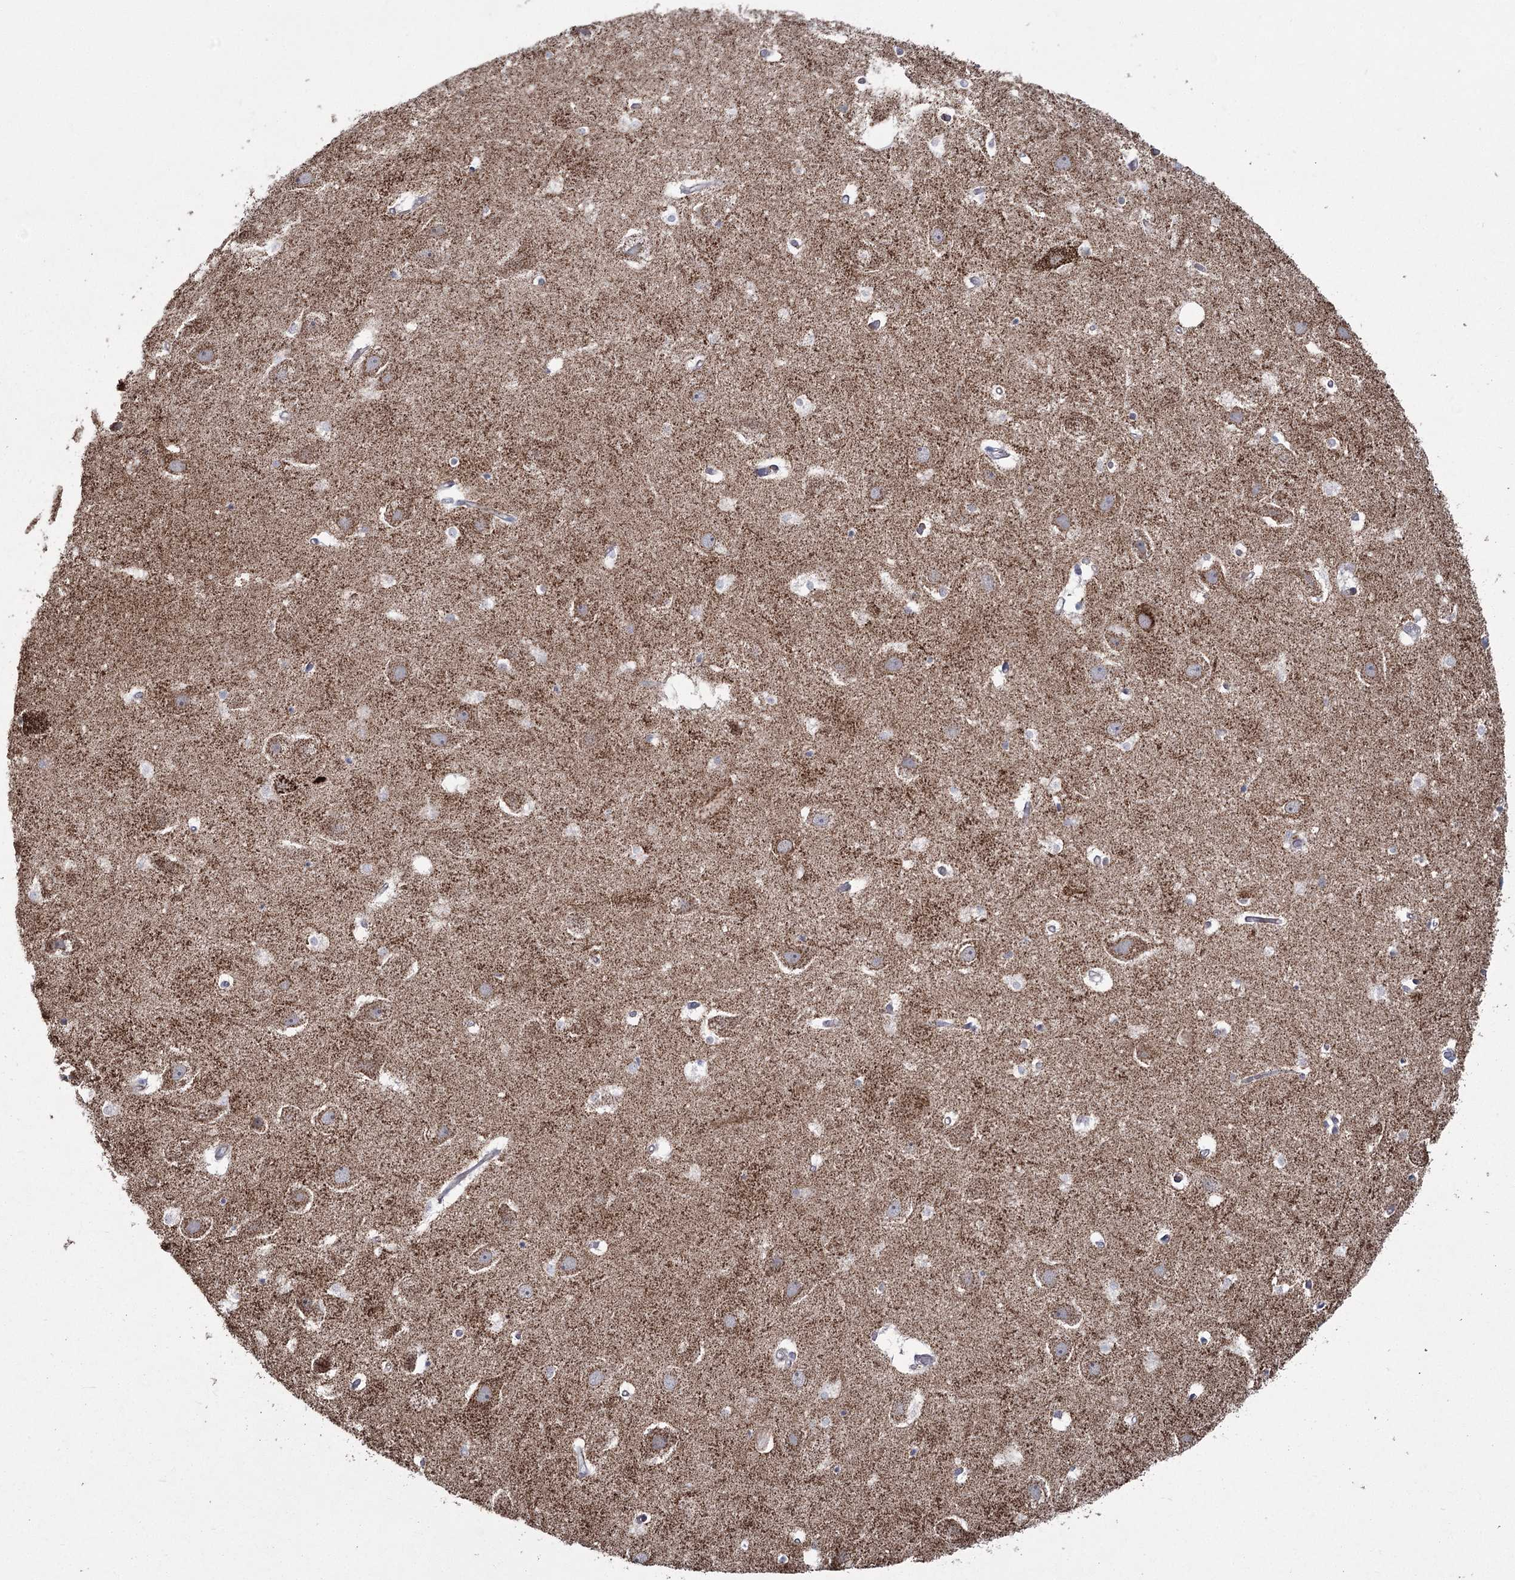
{"staining": {"intensity": "weak", "quantity": "<25%", "location": "cytoplasmic/membranous"}, "tissue": "hippocampus", "cell_type": "Glial cells", "image_type": "normal", "snomed": [{"axis": "morphology", "description": "Normal tissue, NOS"}, {"axis": "topography", "description": "Hippocampus"}], "caption": "Histopathology image shows no significant protein expression in glial cells of unremarkable hippocampus. Nuclei are stained in blue.", "gene": "ME3", "patient": {"sex": "female", "age": 52}}